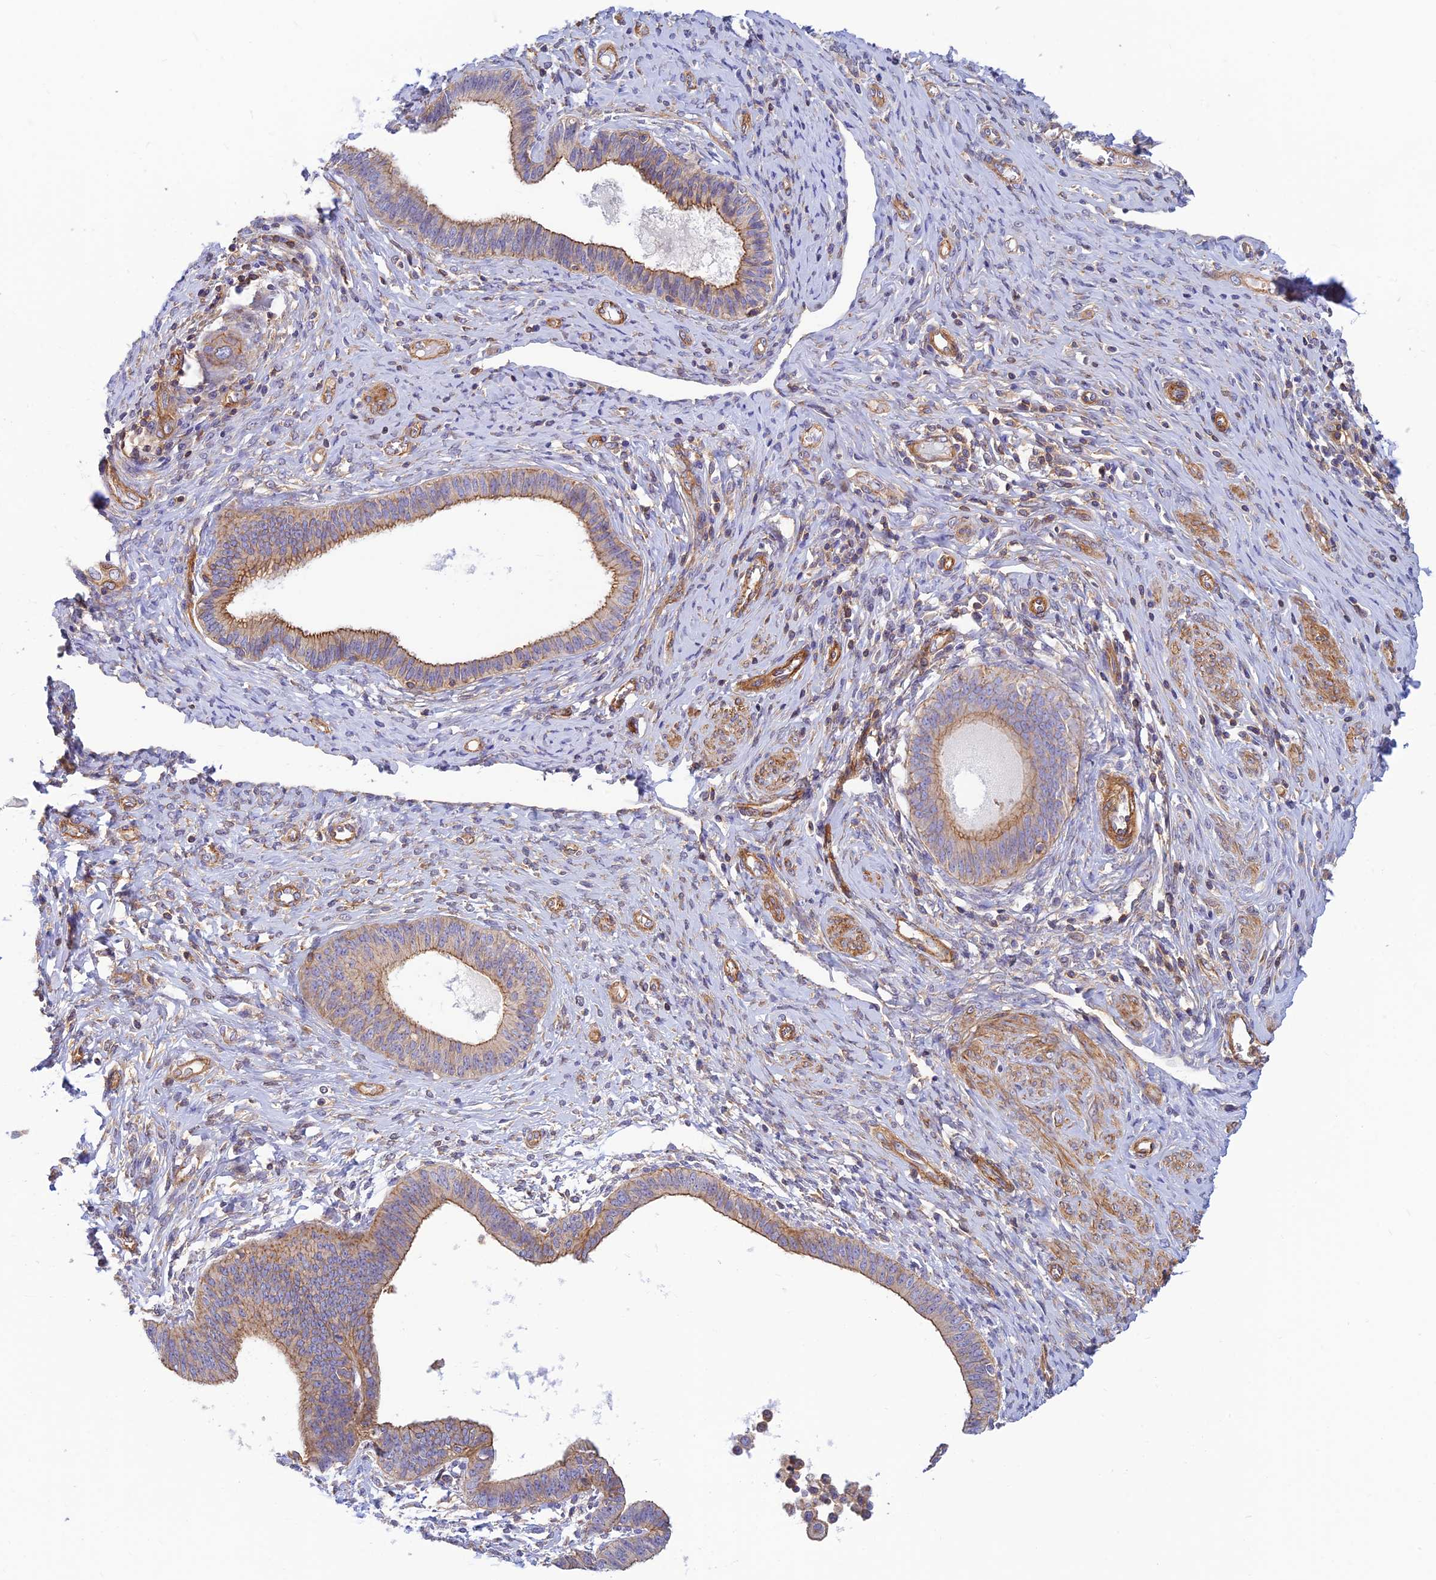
{"staining": {"intensity": "moderate", "quantity": "25%-75%", "location": "cytoplasmic/membranous"}, "tissue": "endometrial cancer", "cell_type": "Tumor cells", "image_type": "cancer", "snomed": [{"axis": "morphology", "description": "Adenocarcinoma, NOS"}, {"axis": "topography", "description": "Endometrium"}], "caption": "Tumor cells exhibit moderate cytoplasmic/membranous staining in approximately 25%-75% of cells in adenocarcinoma (endometrial). The staining was performed using DAB, with brown indicating positive protein expression. Nuclei are stained blue with hematoxylin.", "gene": "PPP1R12C", "patient": {"sex": "female", "age": 79}}